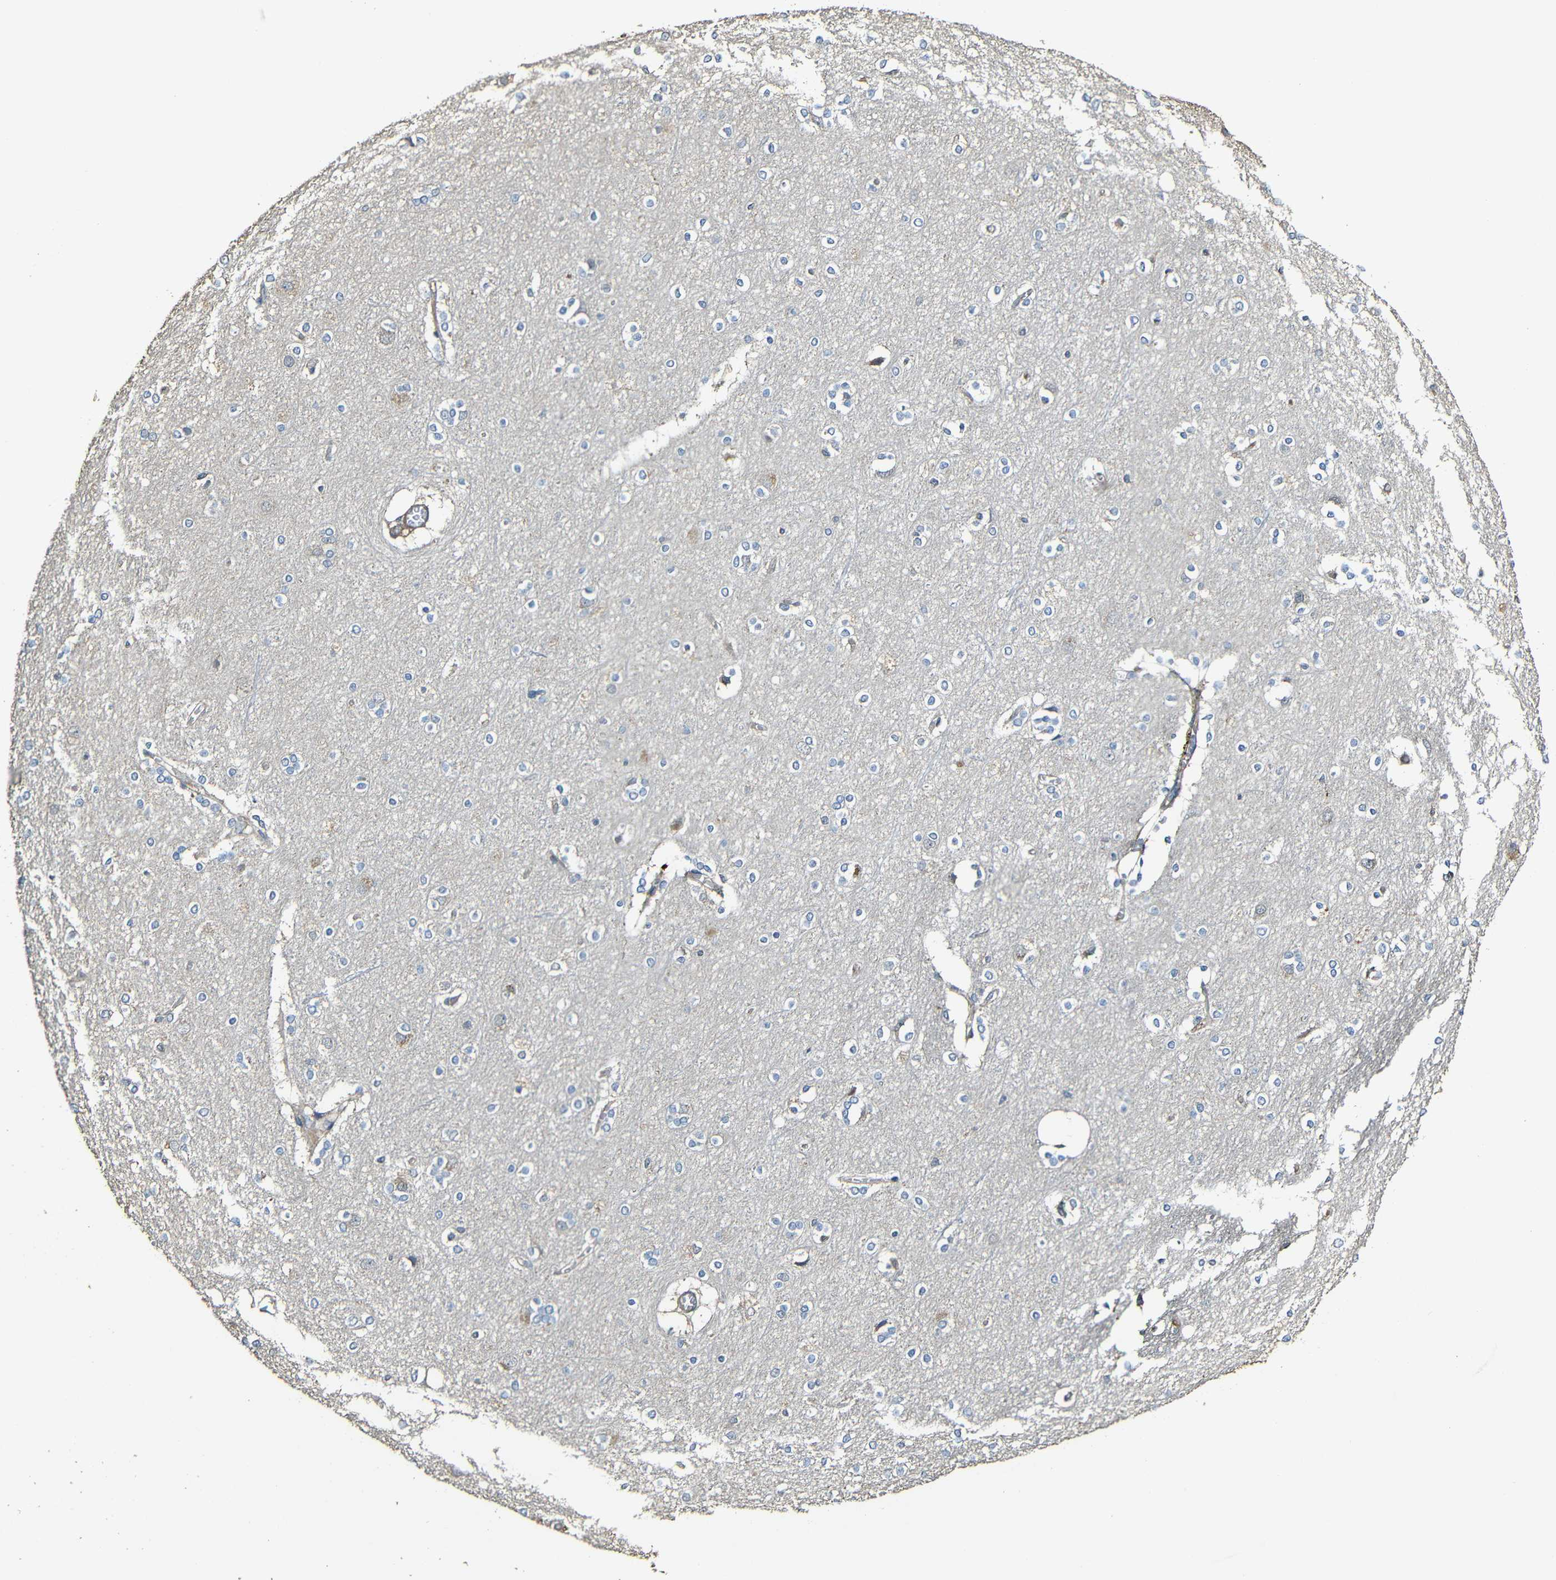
{"staining": {"intensity": "negative", "quantity": "none", "location": "none"}, "tissue": "cerebral cortex", "cell_type": "Endothelial cells", "image_type": "normal", "snomed": [{"axis": "morphology", "description": "Normal tissue, NOS"}, {"axis": "topography", "description": "Cerebral cortex"}], "caption": "Endothelial cells are negative for brown protein staining in unremarkable cerebral cortex. (DAB (3,3'-diaminobenzidine) immunohistochemistry, high magnification).", "gene": "CASP8", "patient": {"sex": "female", "age": 54}}